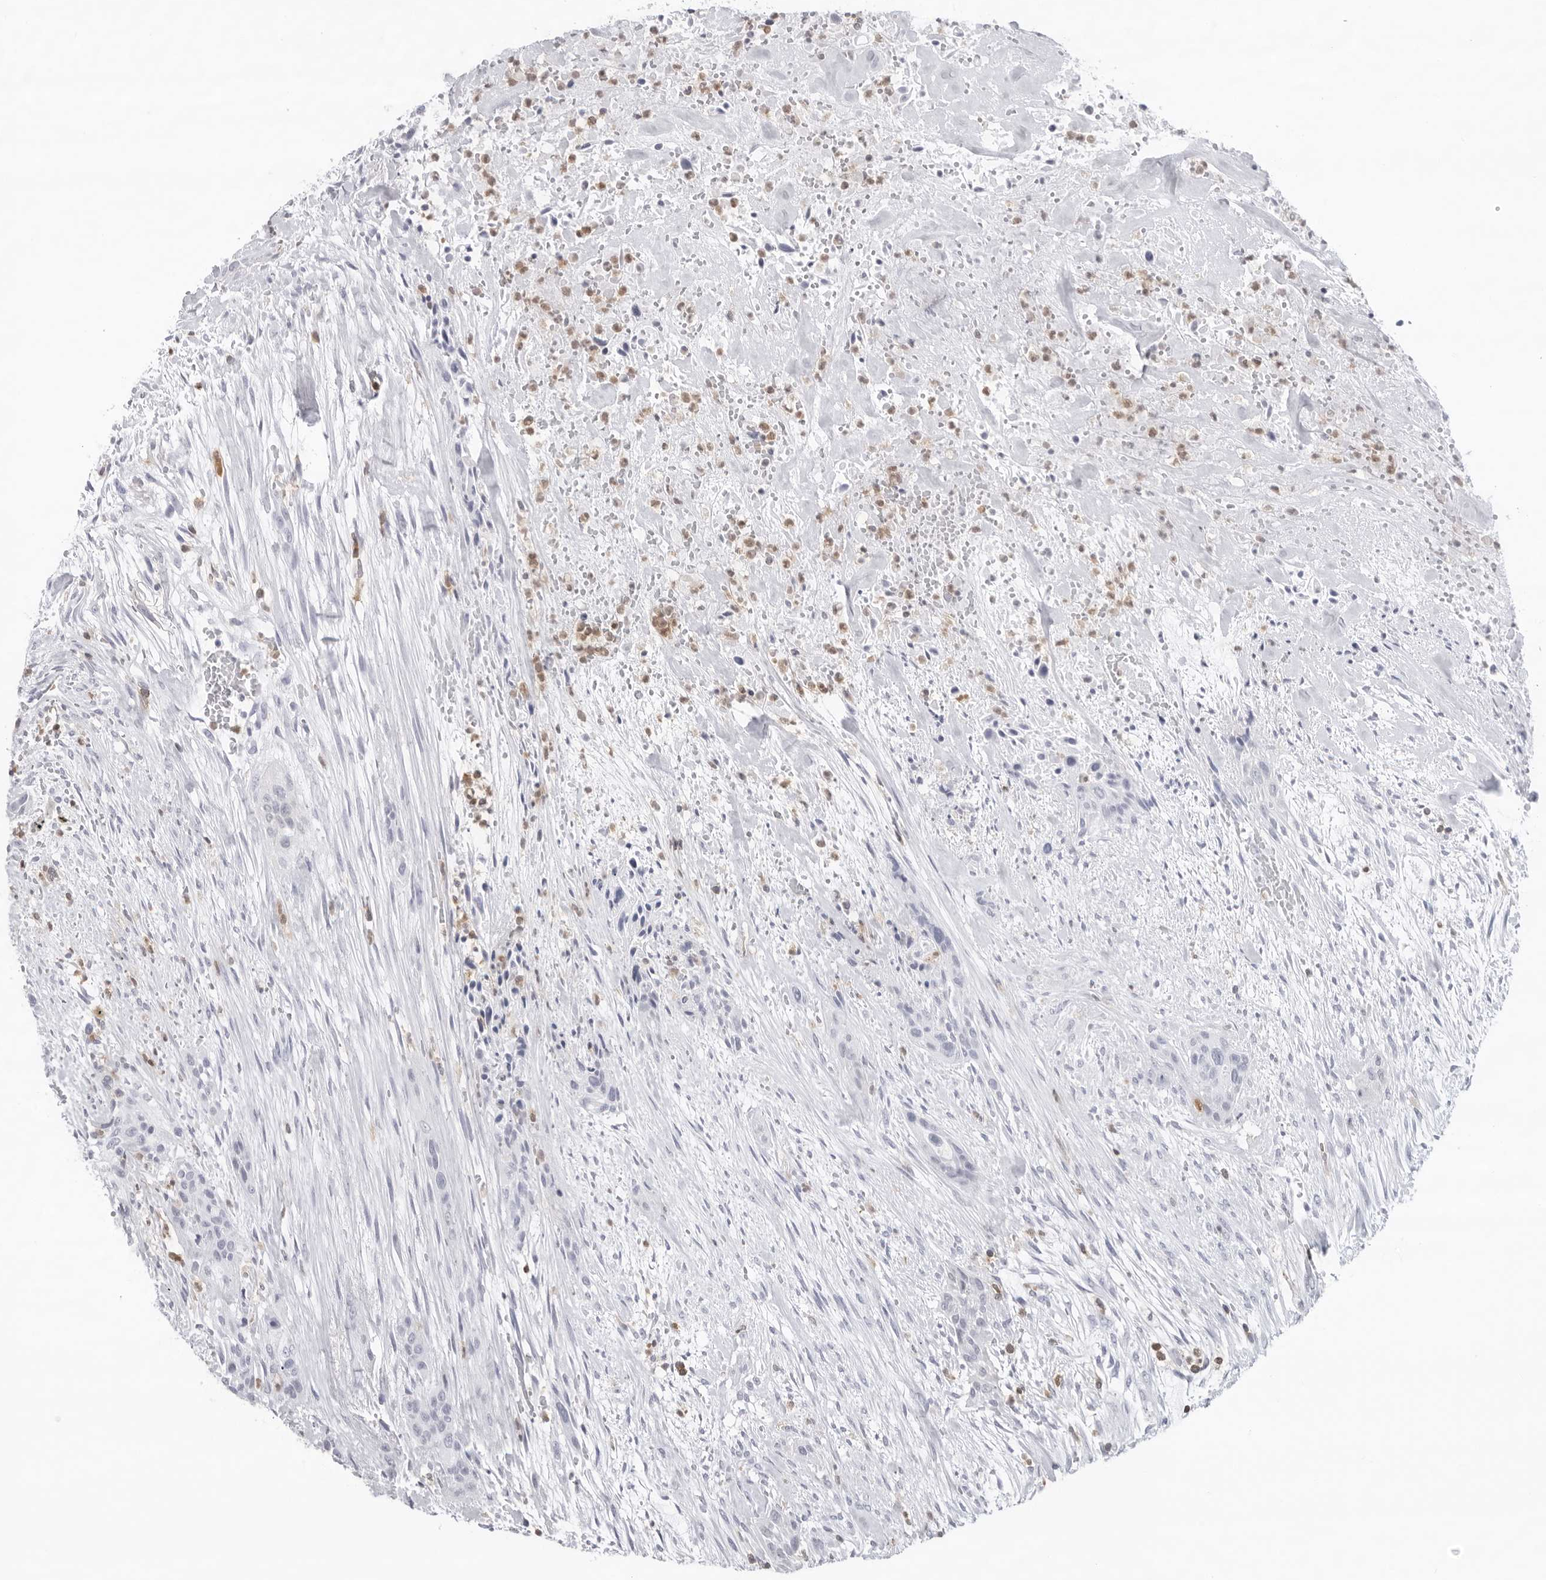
{"staining": {"intensity": "negative", "quantity": "none", "location": "none"}, "tissue": "urothelial cancer", "cell_type": "Tumor cells", "image_type": "cancer", "snomed": [{"axis": "morphology", "description": "Urothelial carcinoma, High grade"}, {"axis": "topography", "description": "Urinary bladder"}], "caption": "High magnification brightfield microscopy of high-grade urothelial carcinoma stained with DAB (3,3'-diaminobenzidine) (brown) and counterstained with hematoxylin (blue): tumor cells show no significant staining.", "gene": "FMNL1", "patient": {"sex": "male", "age": 35}}